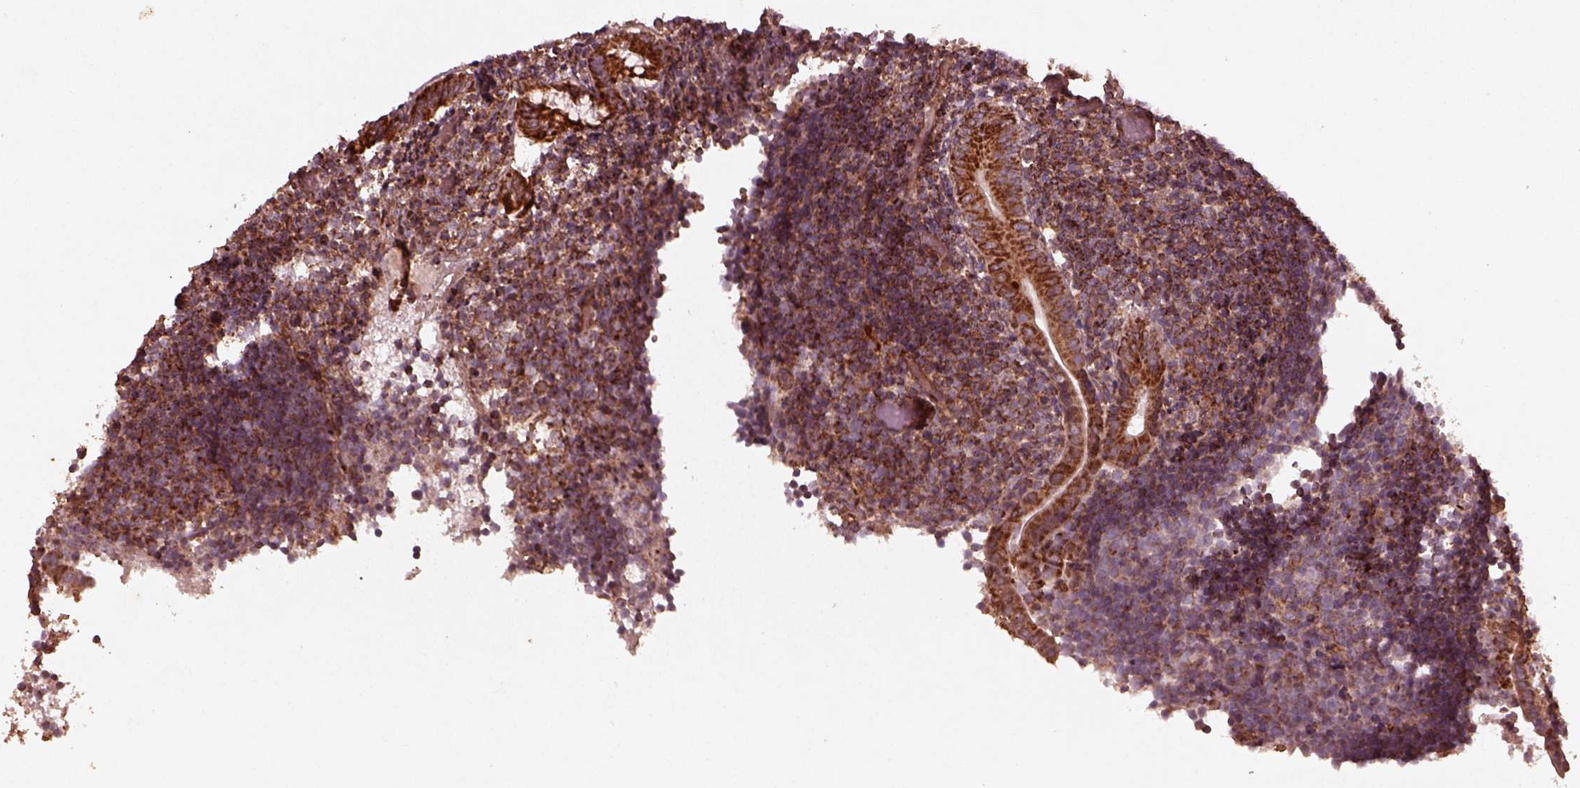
{"staining": {"intensity": "strong", "quantity": ">75%", "location": "cytoplasmic/membranous"}, "tissue": "appendix", "cell_type": "Glandular cells", "image_type": "normal", "snomed": [{"axis": "morphology", "description": "Normal tissue, NOS"}, {"axis": "topography", "description": "Appendix"}], "caption": "Immunohistochemistry staining of benign appendix, which displays high levels of strong cytoplasmic/membranous expression in approximately >75% of glandular cells indicating strong cytoplasmic/membranous protein positivity. The staining was performed using DAB (brown) for protein detection and nuclei were counterstained in hematoxylin (blue).", "gene": "ENSG00000285130", "patient": {"sex": "female", "age": 32}}